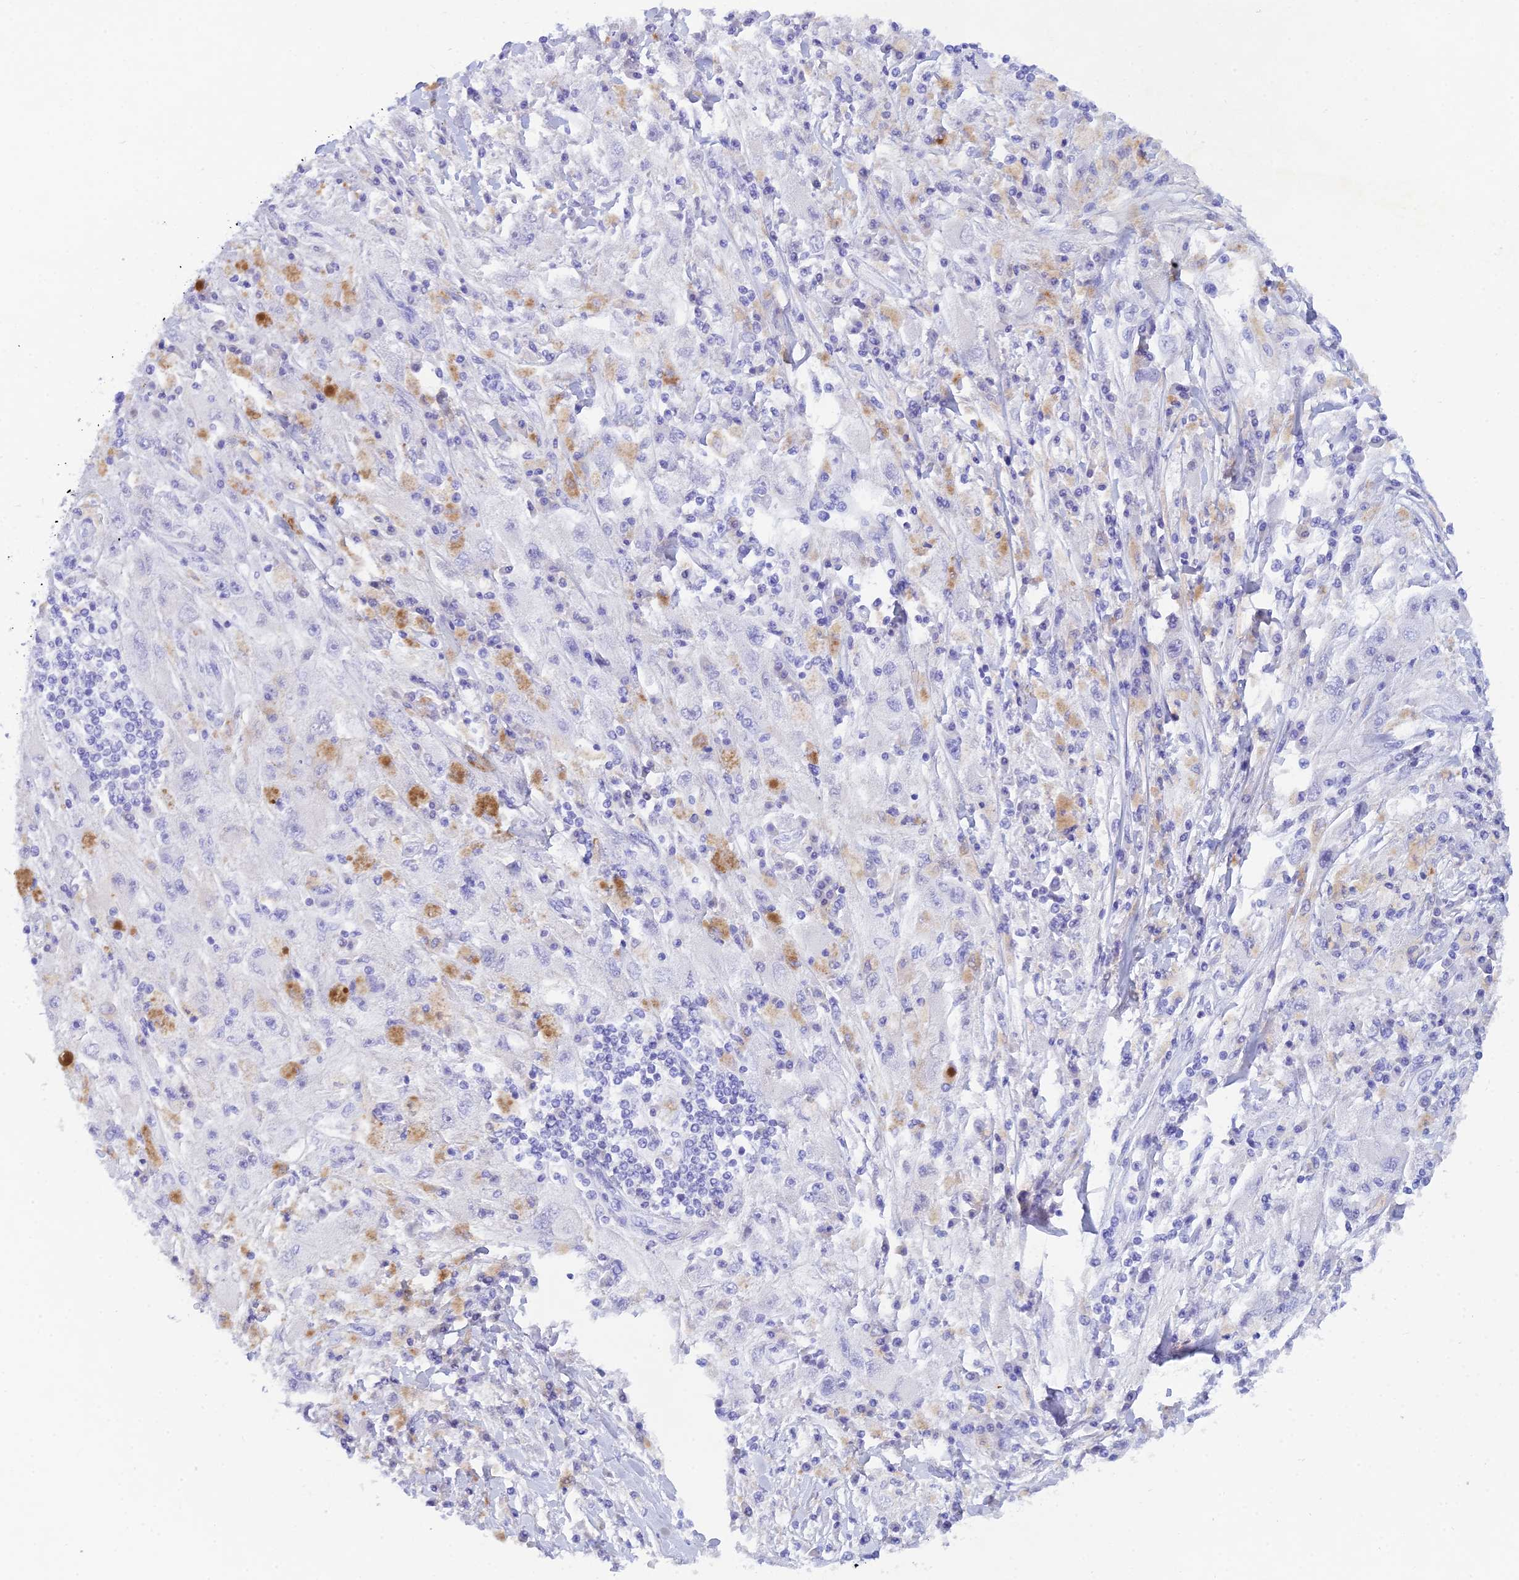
{"staining": {"intensity": "negative", "quantity": "none", "location": "none"}, "tissue": "melanoma", "cell_type": "Tumor cells", "image_type": "cancer", "snomed": [{"axis": "morphology", "description": "Malignant melanoma, Metastatic site"}, {"axis": "topography", "description": "Skin"}], "caption": "Immunohistochemical staining of melanoma exhibits no significant positivity in tumor cells. The staining is performed using DAB (3,3'-diaminobenzidine) brown chromogen with nuclei counter-stained in using hematoxylin.", "gene": "REG1A", "patient": {"sex": "male", "age": 53}}